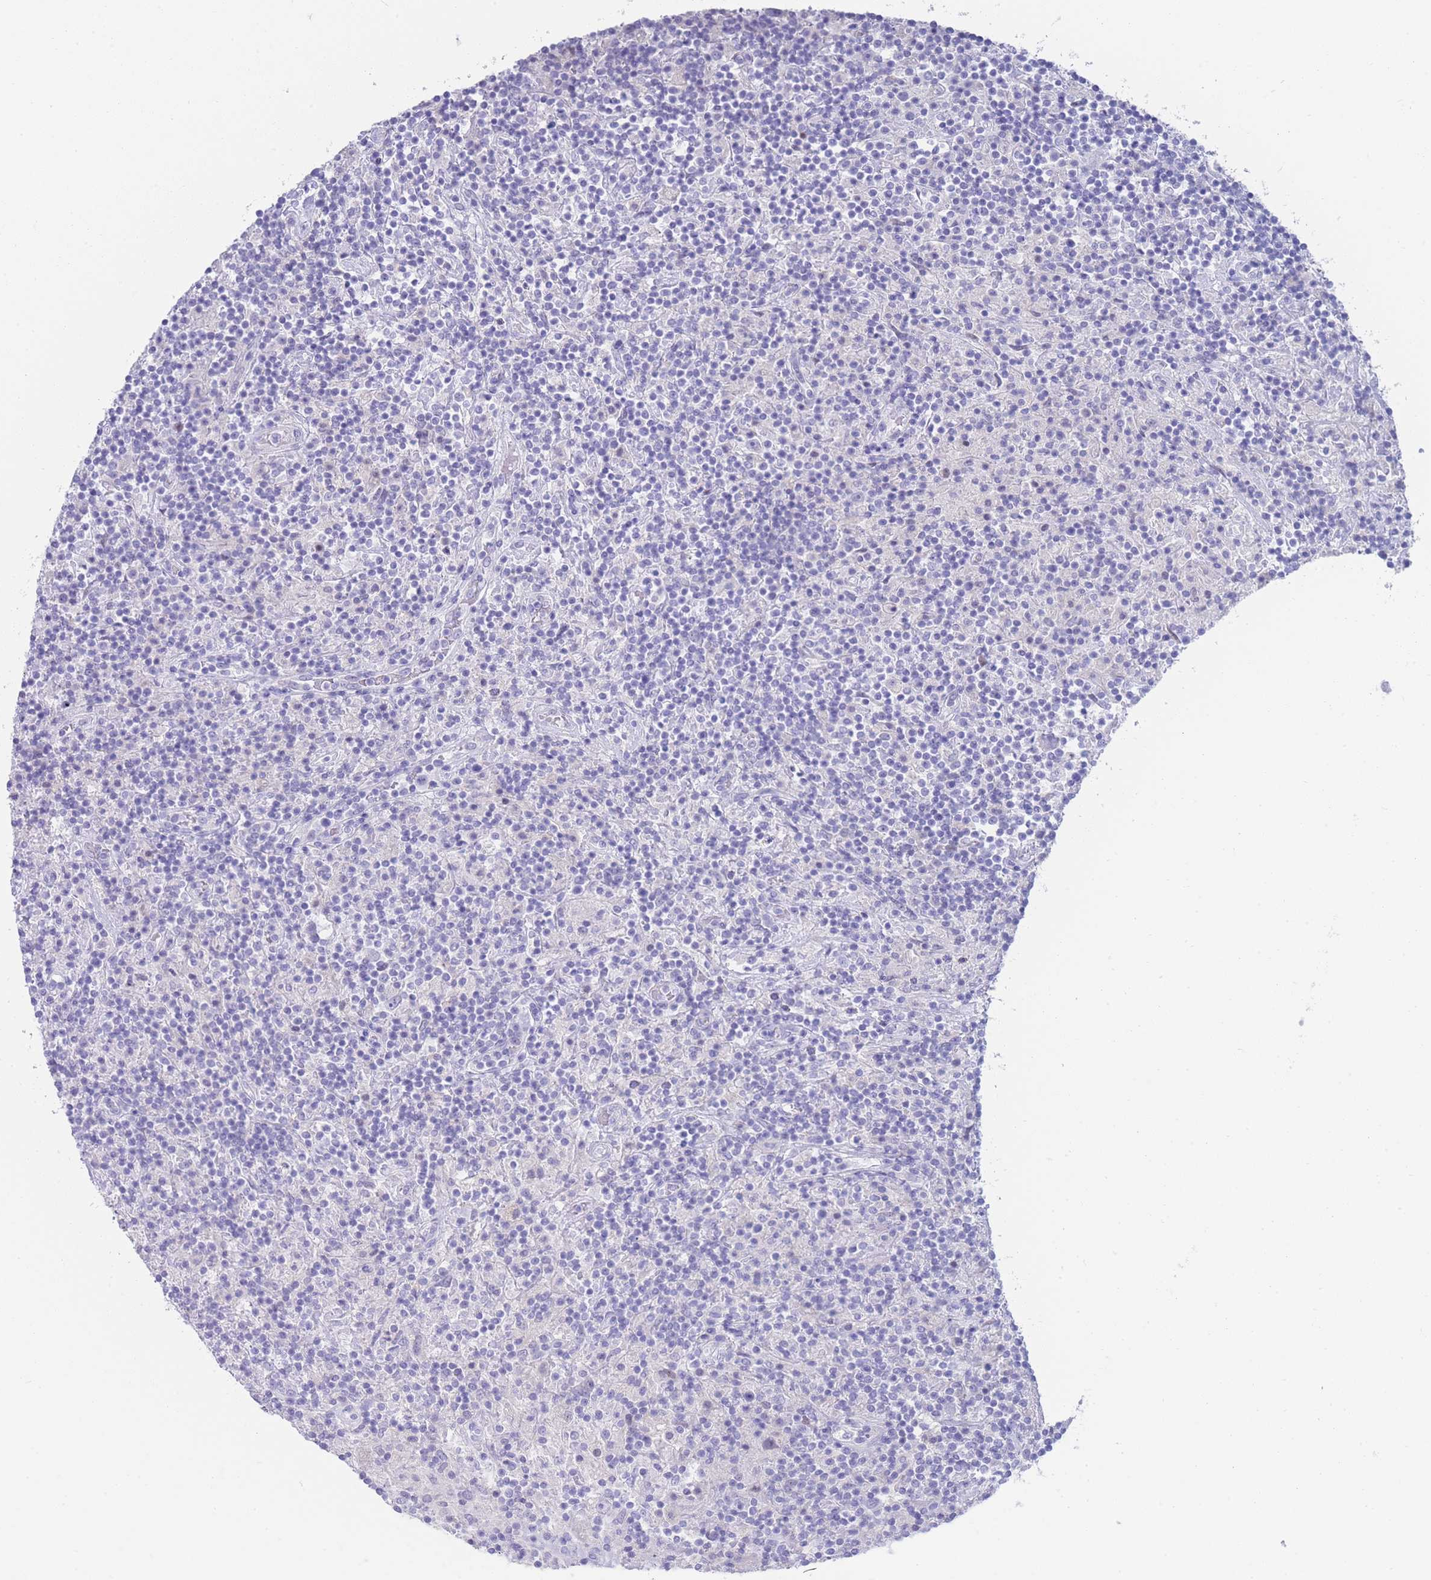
{"staining": {"intensity": "negative", "quantity": "none", "location": "none"}, "tissue": "lymphoma", "cell_type": "Tumor cells", "image_type": "cancer", "snomed": [{"axis": "morphology", "description": "Hodgkin's disease, NOS"}, {"axis": "topography", "description": "Lymph node"}], "caption": "Photomicrograph shows no protein expression in tumor cells of Hodgkin's disease tissue. (Immunohistochemistry (ihc), brightfield microscopy, high magnification).", "gene": "LRRC37A", "patient": {"sex": "male", "age": 70}}